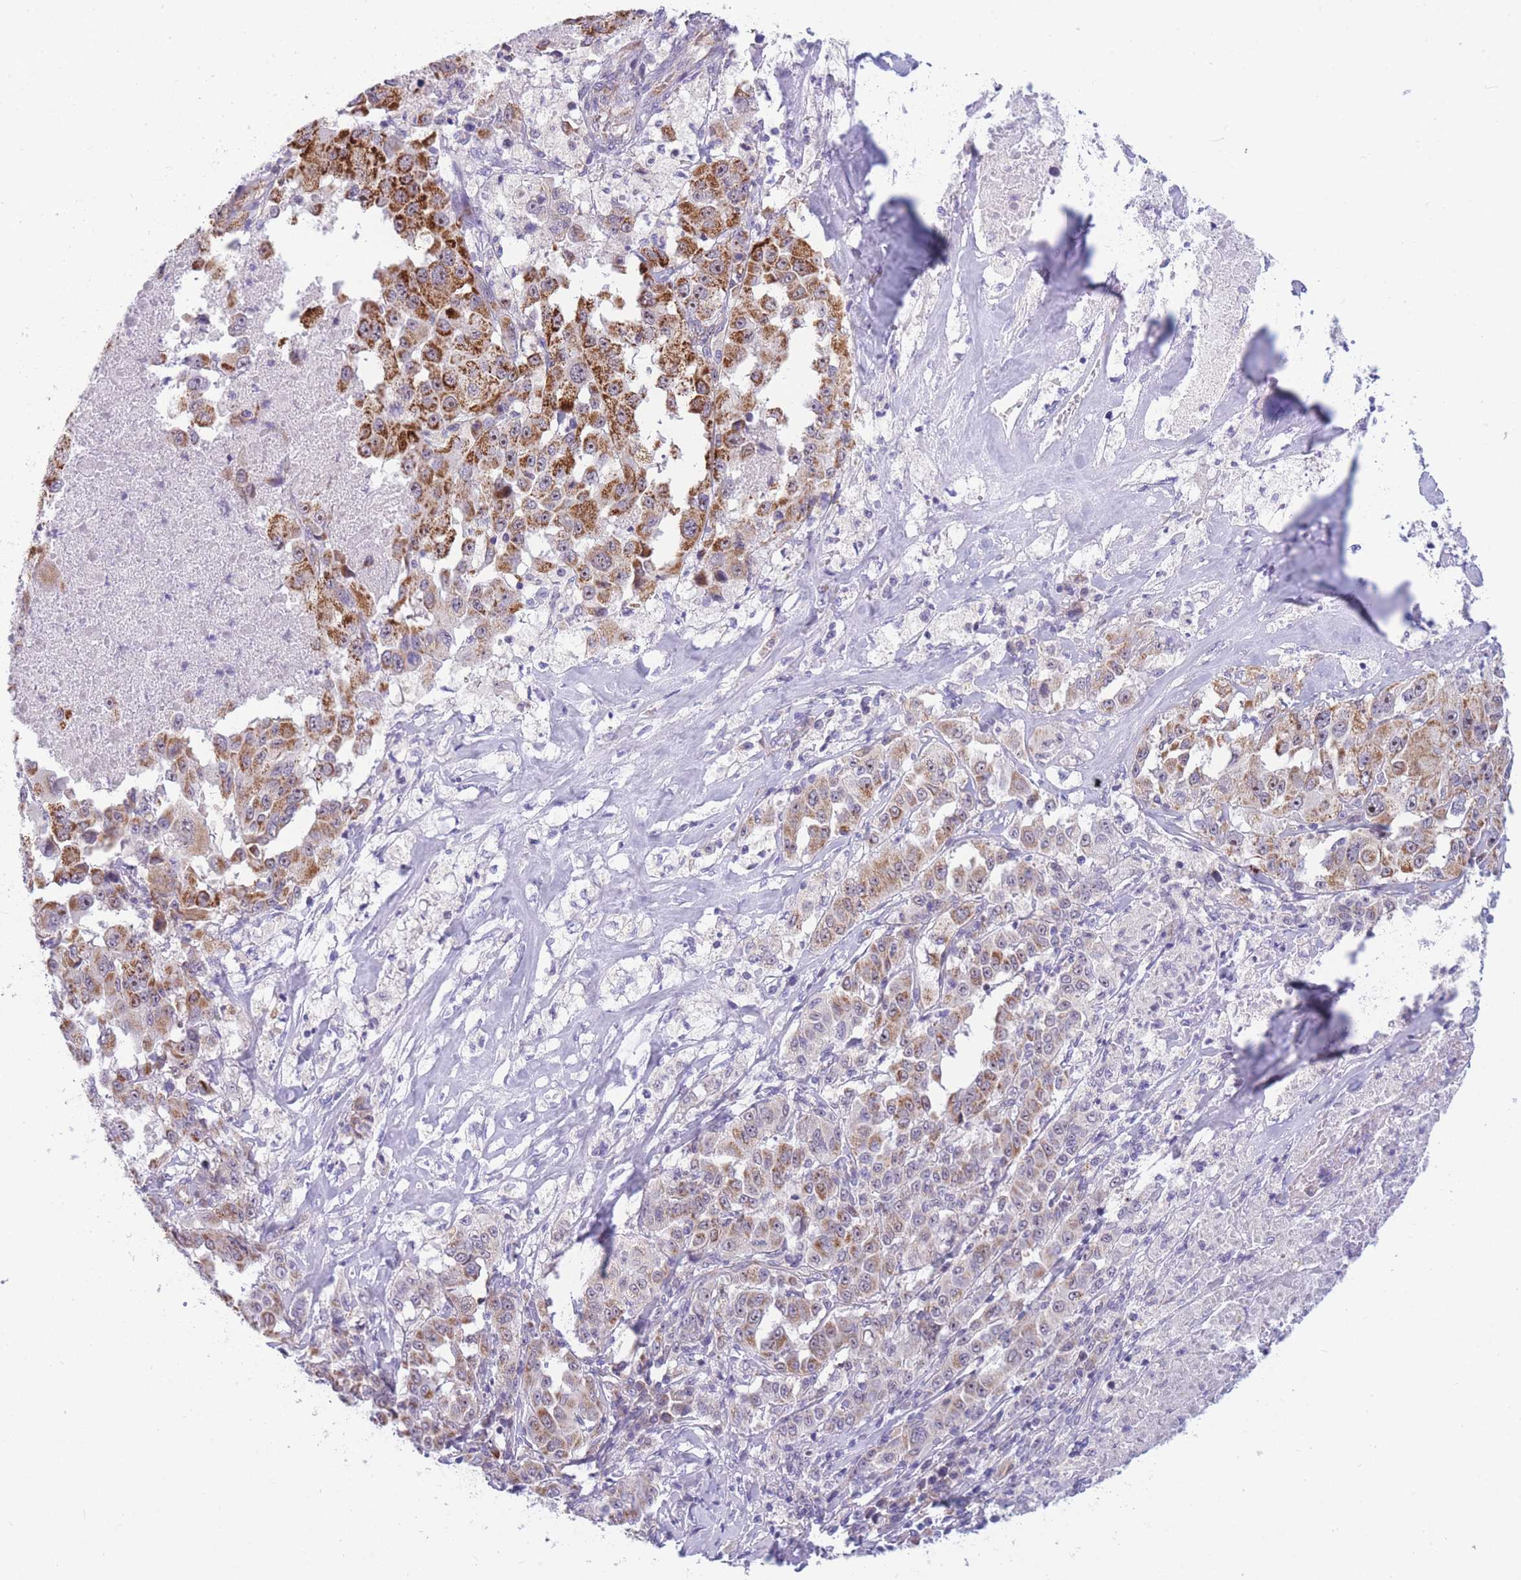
{"staining": {"intensity": "strong", "quantity": "25%-75%", "location": "cytoplasmic/membranous"}, "tissue": "melanoma", "cell_type": "Tumor cells", "image_type": "cancer", "snomed": [{"axis": "morphology", "description": "Malignant melanoma, Metastatic site"}, {"axis": "topography", "description": "Lymph node"}], "caption": "Malignant melanoma (metastatic site) stained with immunohistochemistry shows strong cytoplasmic/membranous expression in approximately 25%-75% of tumor cells.", "gene": "DDX49", "patient": {"sex": "male", "age": 62}}